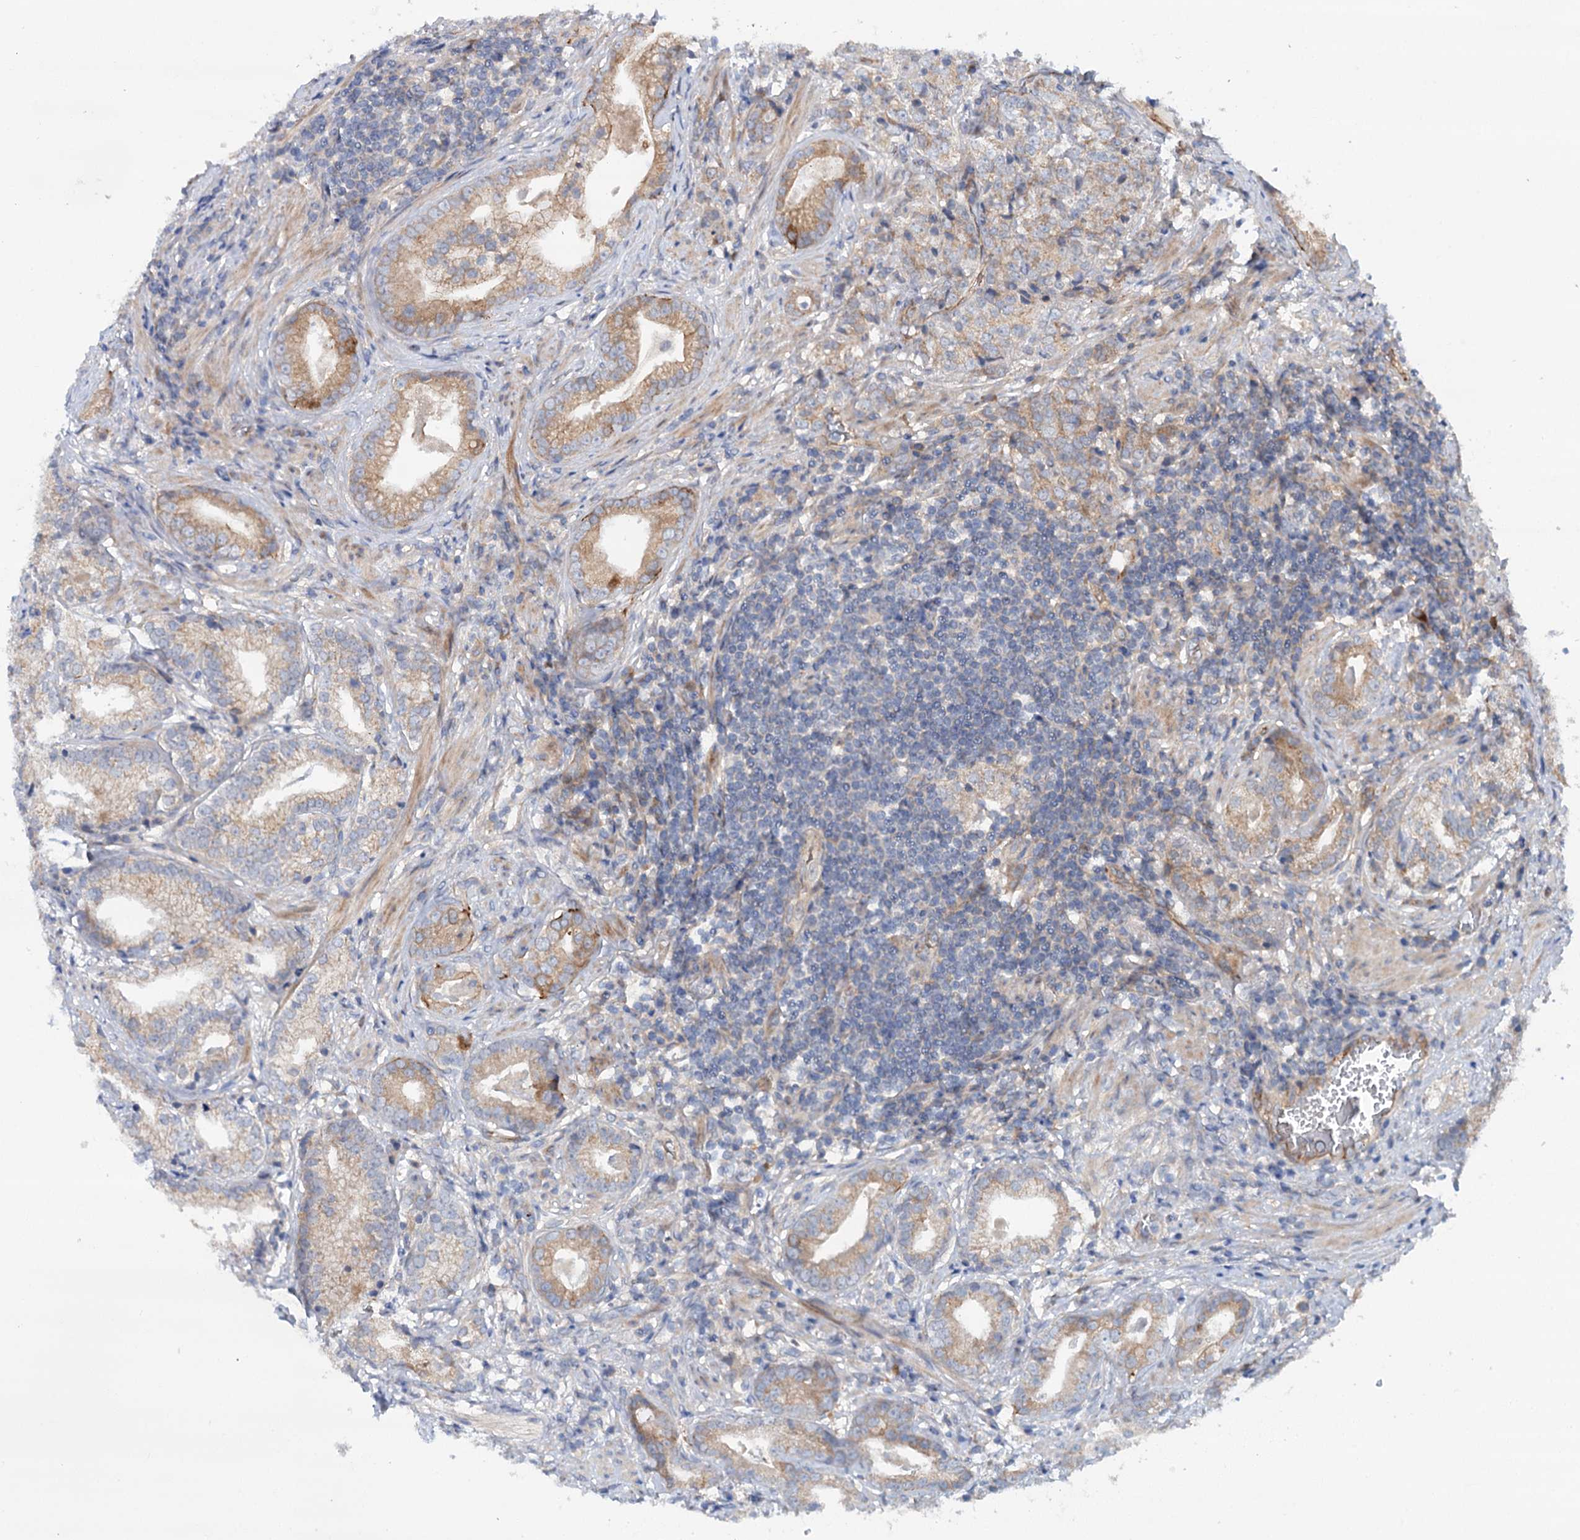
{"staining": {"intensity": "moderate", "quantity": "25%-75%", "location": "cytoplasmic/membranous"}, "tissue": "prostate cancer", "cell_type": "Tumor cells", "image_type": "cancer", "snomed": [{"axis": "morphology", "description": "Adenocarcinoma, High grade"}, {"axis": "topography", "description": "Prostate"}], "caption": "A micrograph of prostate adenocarcinoma (high-grade) stained for a protein shows moderate cytoplasmic/membranous brown staining in tumor cells. (DAB = brown stain, brightfield microscopy at high magnification).", "gene": "ADGRG4", "patient": {"sex": "male", "age": 69}}